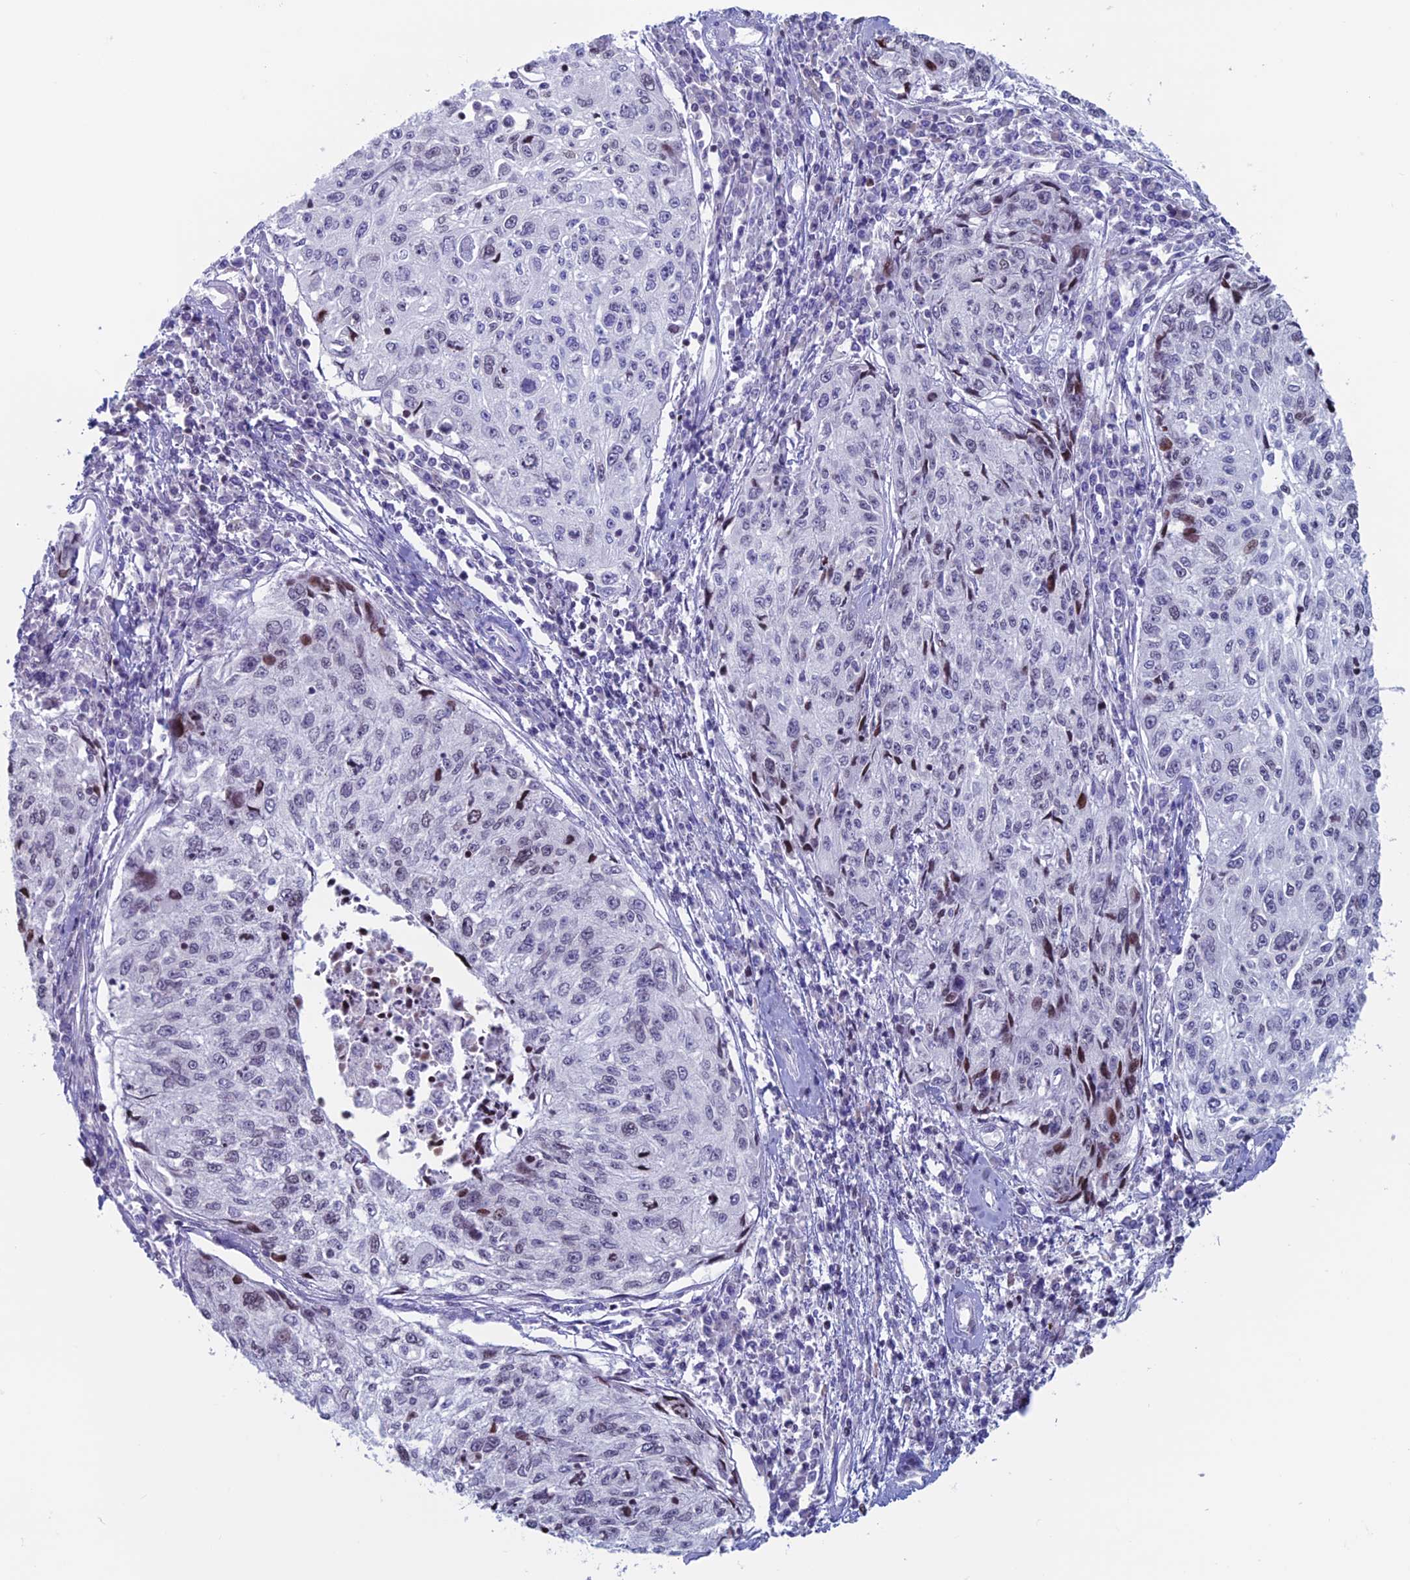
{"staining": {"intensity": "negative", "quantity": "none", "location": "none"}, "tissue": "cervical cancer", "cell_type": "Tumor cells", "image_type": "cancer", "snomed": [{"axis": "morphology", "description": "Squamous cell carcinoma, NOS"}, {"axis": "topography", "description": "Cervix"}], "caption": "Image shows no protein positivity in tumor cells of cervical squamous cell carcinoma tissue. Brightfield microscopy of IHC stained with DAB (brown) and hematoxylin (blue), captured at high magnification.", "gene": "CERS6", "patient": {"sex": "female", "age": 57}}